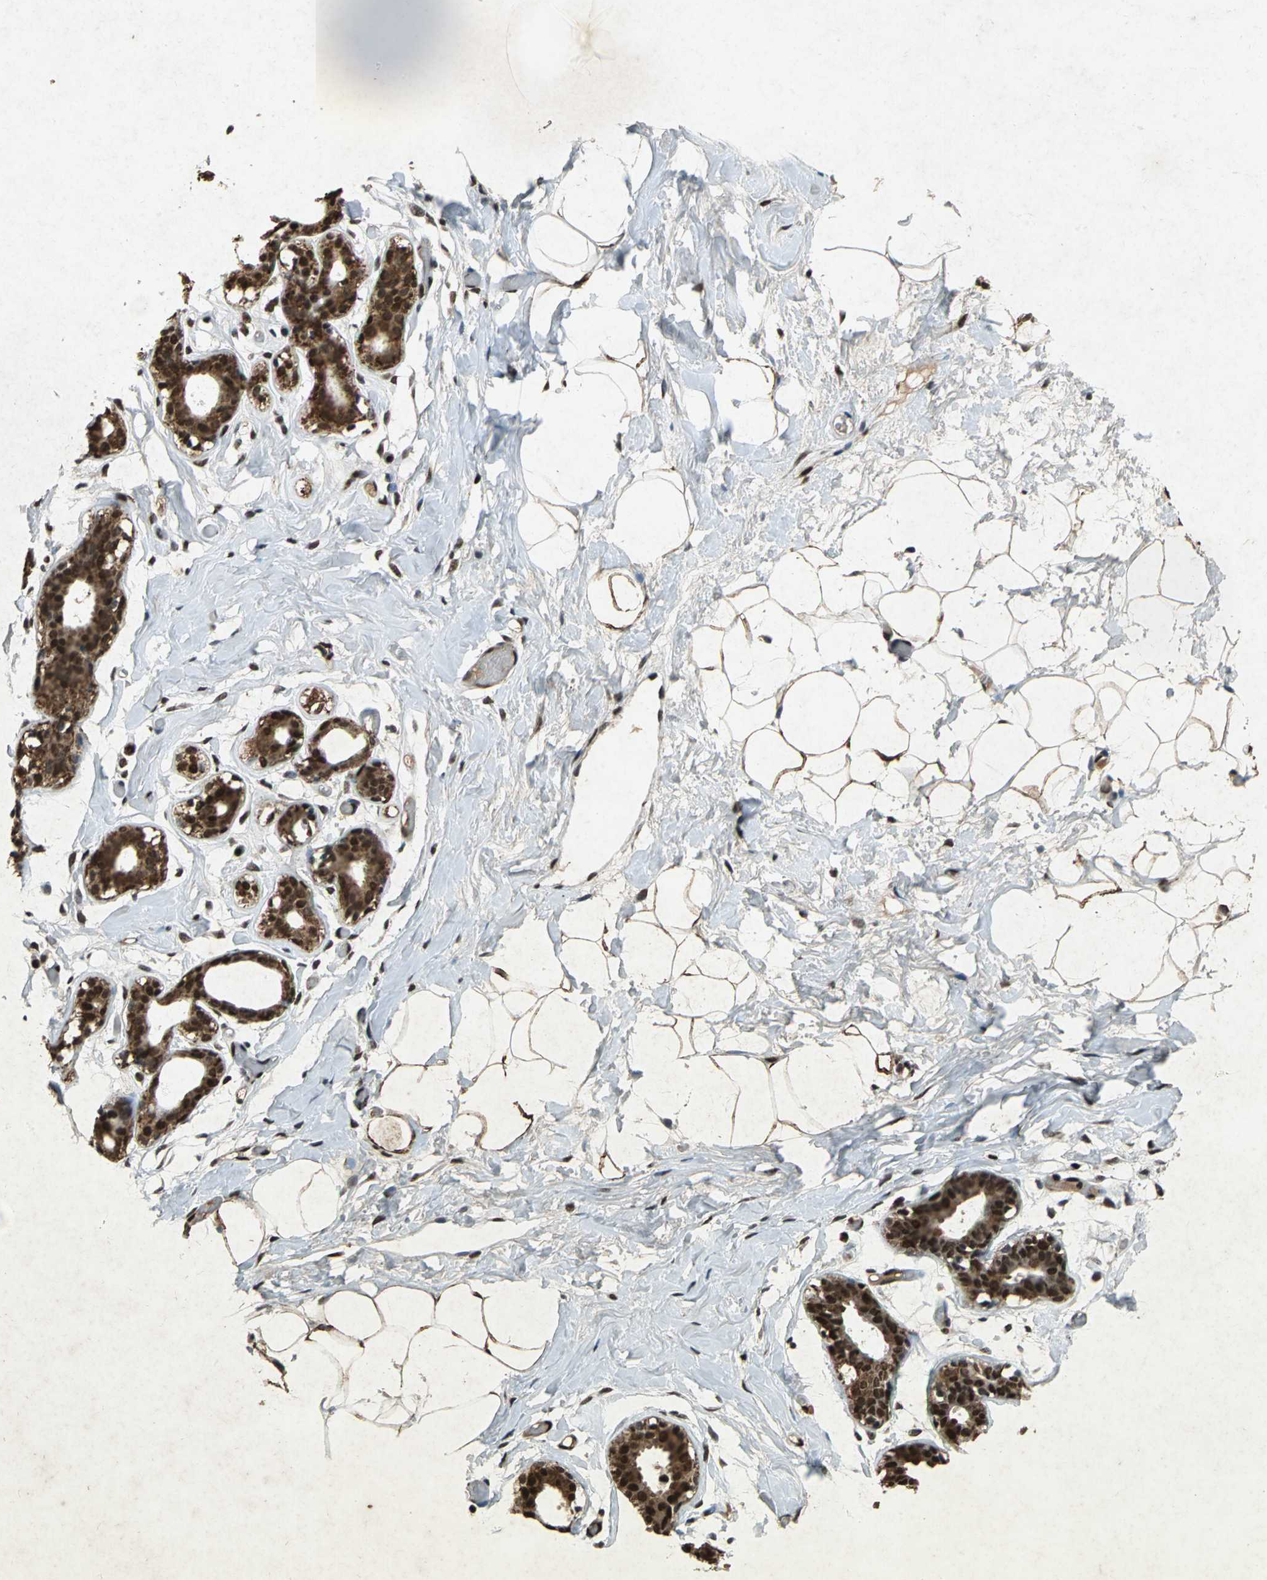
{"staining": {"intensity": "strong", "quantity": ">75%", "location": "cytoplasmic/membranous,nuclear"}, "tissue": "adipose tissue", "cell_type": "Adipocytes", "image_type": "normal", "snomed": [{"axis": "morphology", "description": "Normal tissue, NOS"}, {"axis": "topography", "description": "Breast"}, {"axis": "topography", "description": "Soft tissue"}], "caption": "Strong cytoplasmic/membranous,nuclear staining for a protein is present in about >75% of adipocytes of unremarkable adipose tissue using immunohistochemistry.", "gene": "ANP32A", "patient": {"sex": "female", "age": 25}}